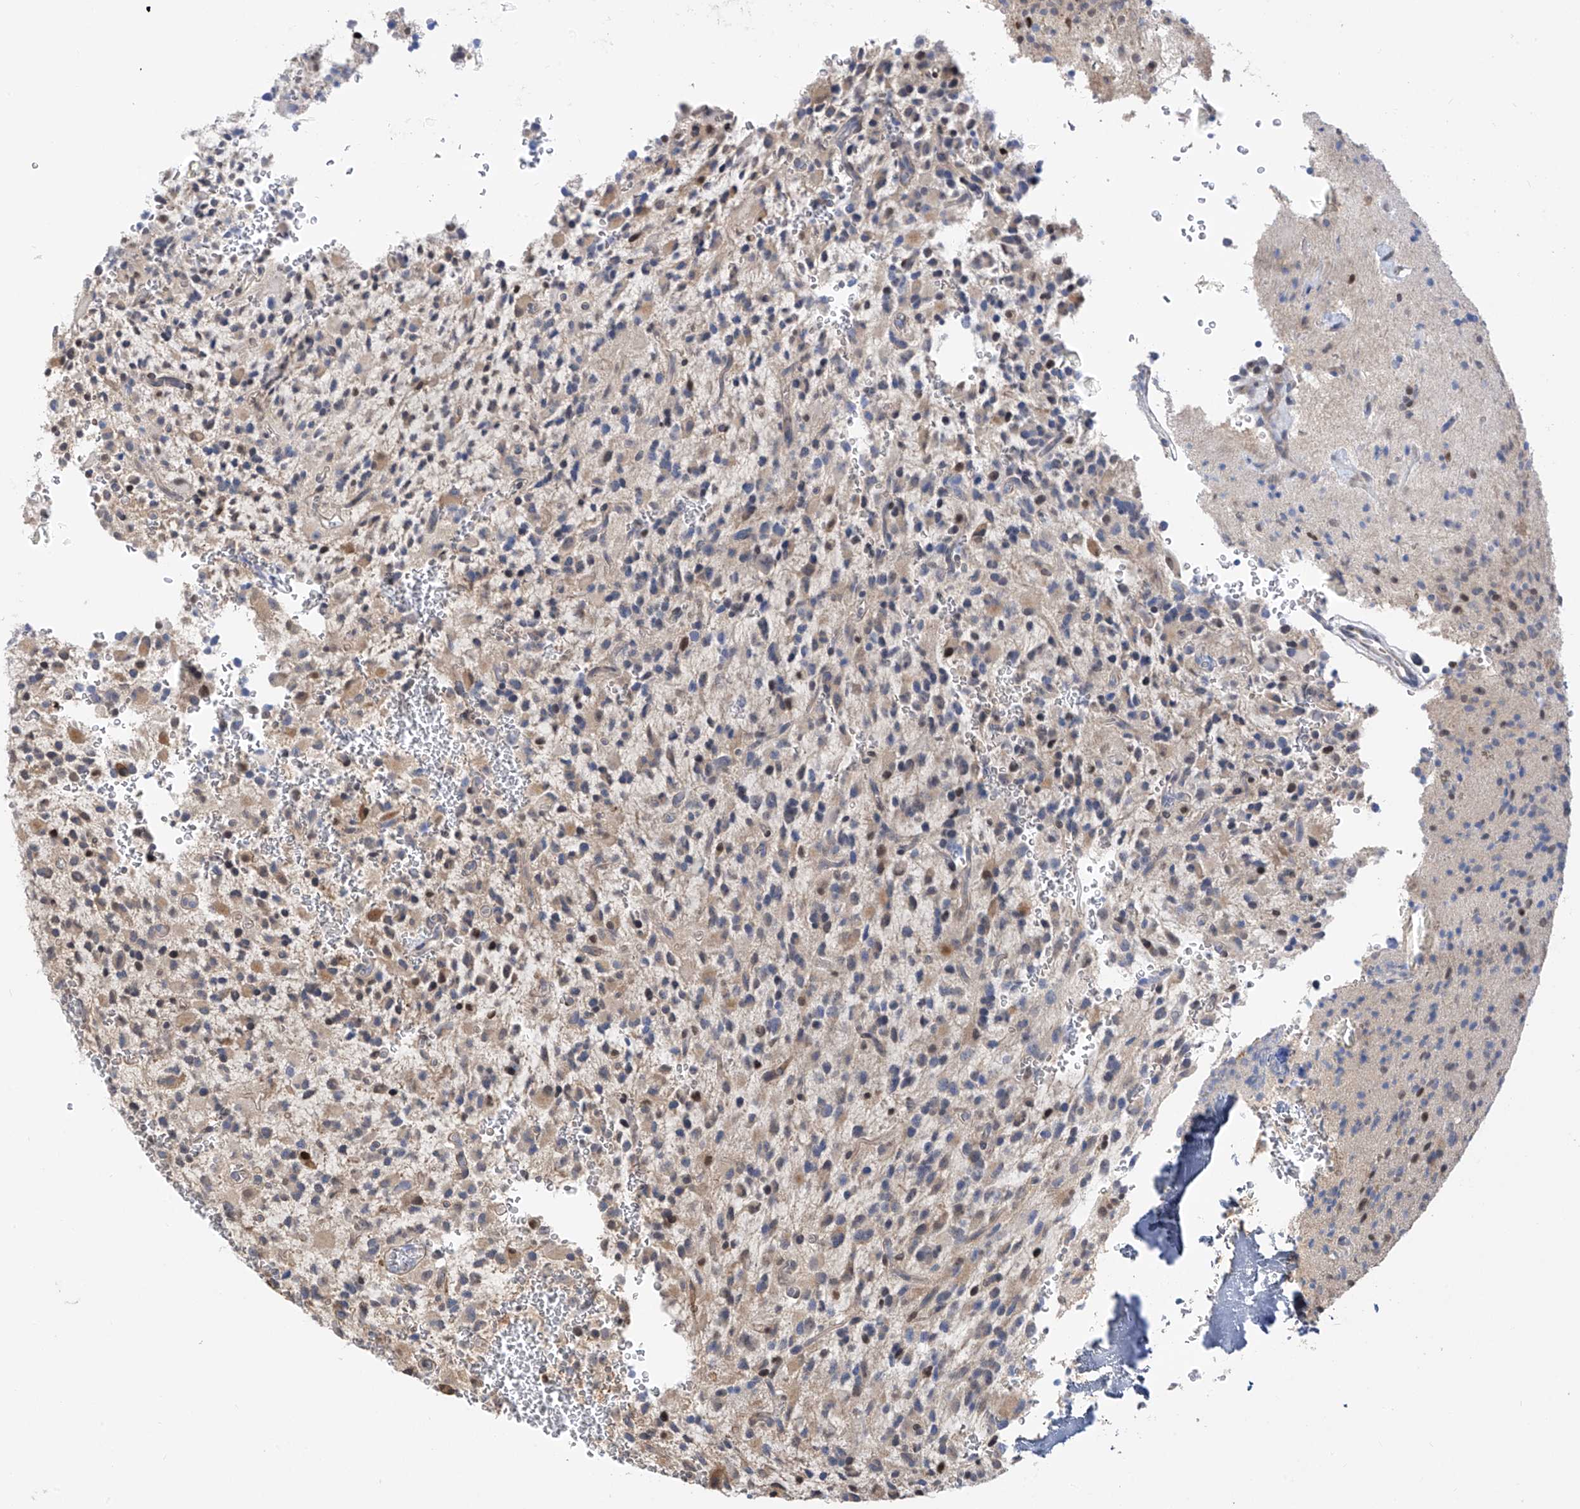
{"staining": {"intensity": "negative", "quantity": "none", "location": "none"}, "tissue": "glioma", "cell_type": "Tumor cells", "image_type": "cancer", "snomed": [{"axis": "morphology", "description": "Glioma, malignant, High grade"}, {"axis": "topography", "description": "Brain"}], "caption": "Immunohistochemistry (IHC) image of neoplastic tissue: human malignant glioma (high-grade) stained with DAB (3,3'-diaminobenzidine) demonstrates no significant protein positivity in tumor cells.", "gene": "PMM1", "patient": {"sex": "male", "age": 34}}